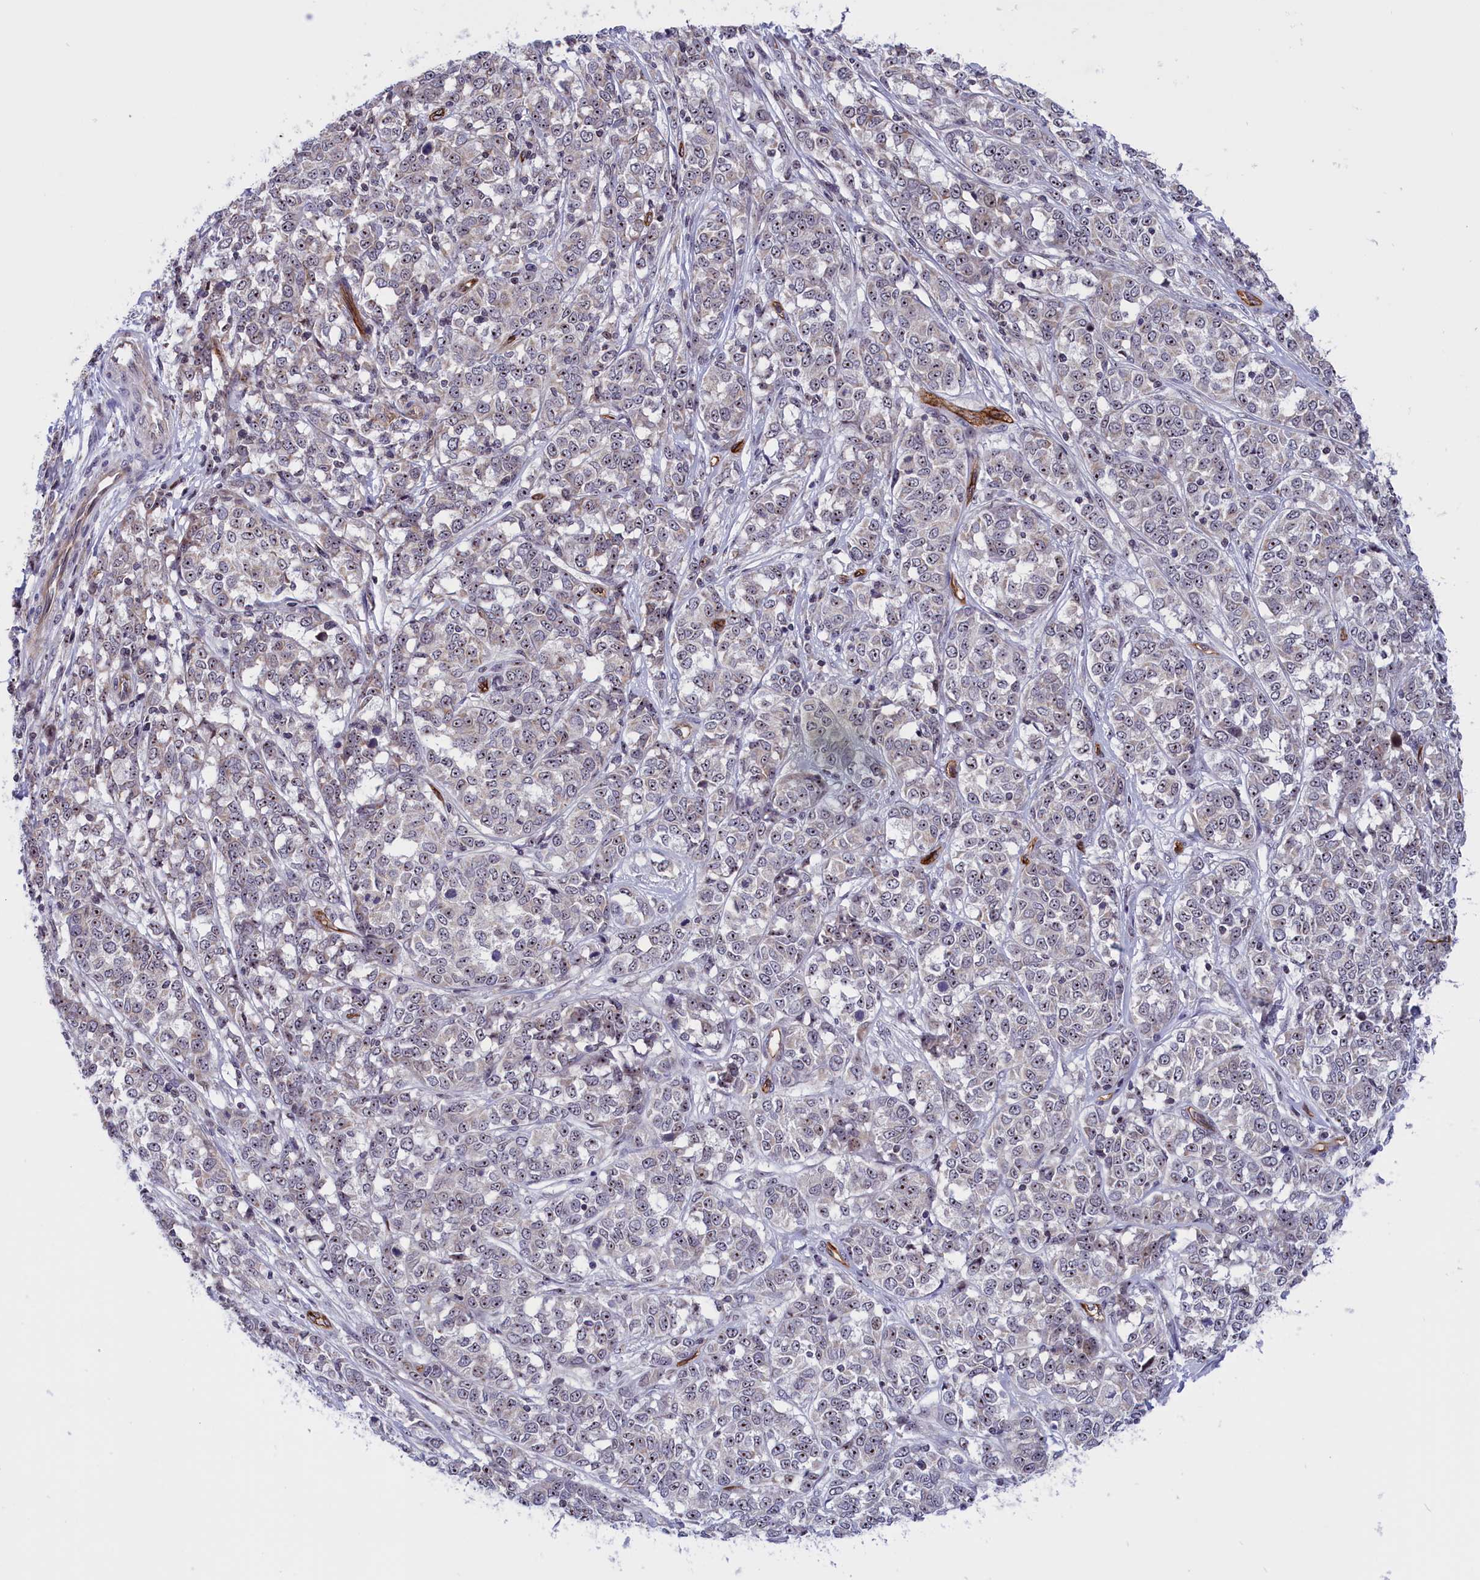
{"staining": {"intensity": "negative", "quantity": "none", "location": "none"}, "tissue": "melanoma", "cell_type": "Tumor cells", "image_type": "cancer", "snomed": [{"axis": "morphology", "description": "Malignant melanoma, NOS"}, {"axis": "topography", "description": "Skin"}], "caption": "Melanoma stained for a protein using immunohistochemistry shows no expression tumor cells.", "gene": "MPND", "patient": {"sex": "female", "age": 72}}